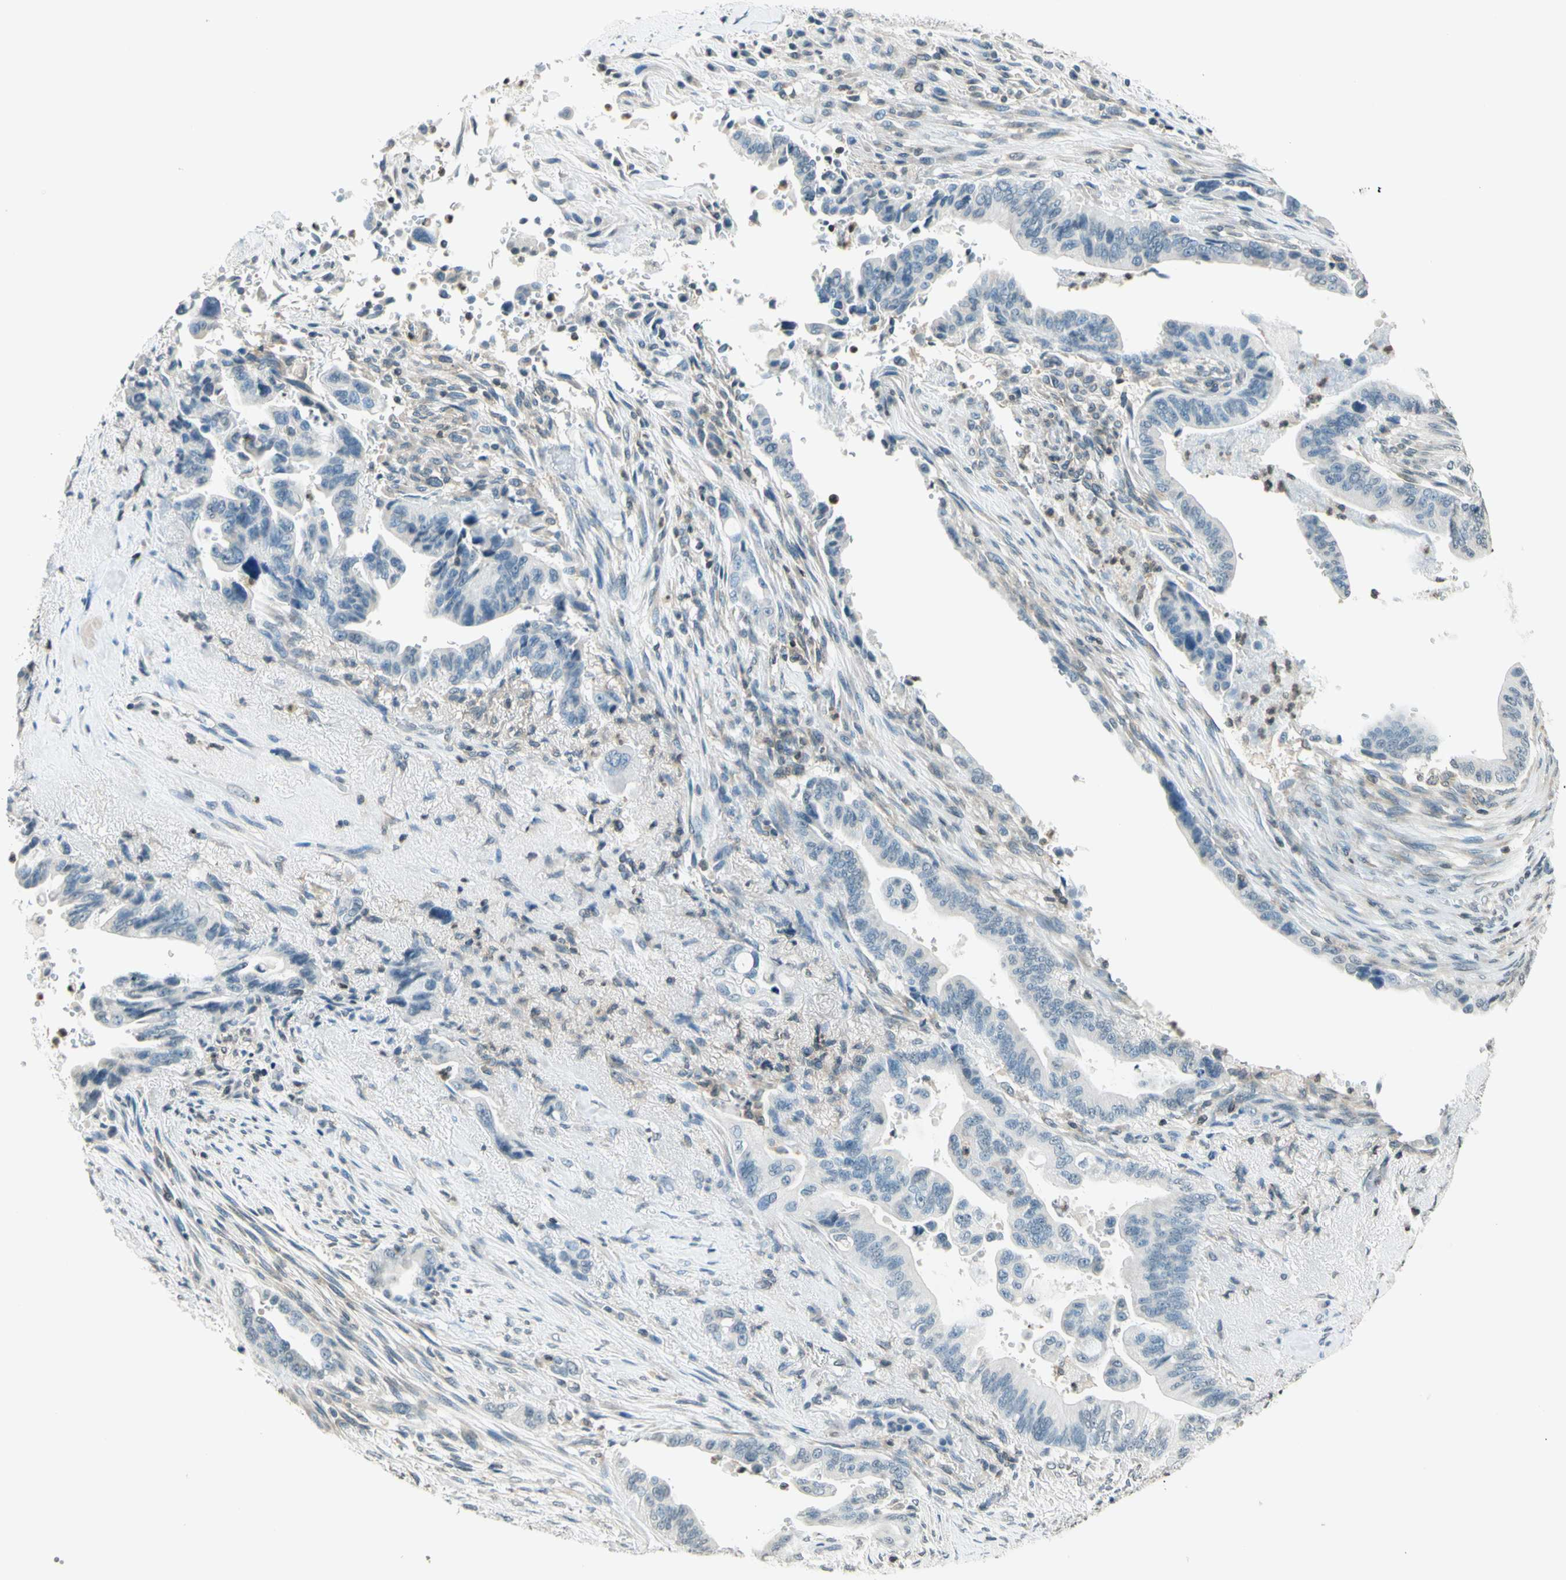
{"staining": {"intensity": "negative", "quantity": "none", "location": "none"}, "tissue": "pancreatic cancer", "cell_type": "Tumor cells", "image_type": "cancer", "snomed": [{"axis": "morphology", "description": "Adenocarcinoma, NOS"}, {"axis": "topography", "description": "Pancreas"}], "caption": "Tumor cells show no significant protein positivity in pancreatic adenocarcinoma.", "gene": "WIPF1", "patient": {"sex": "male", "age": 70}}